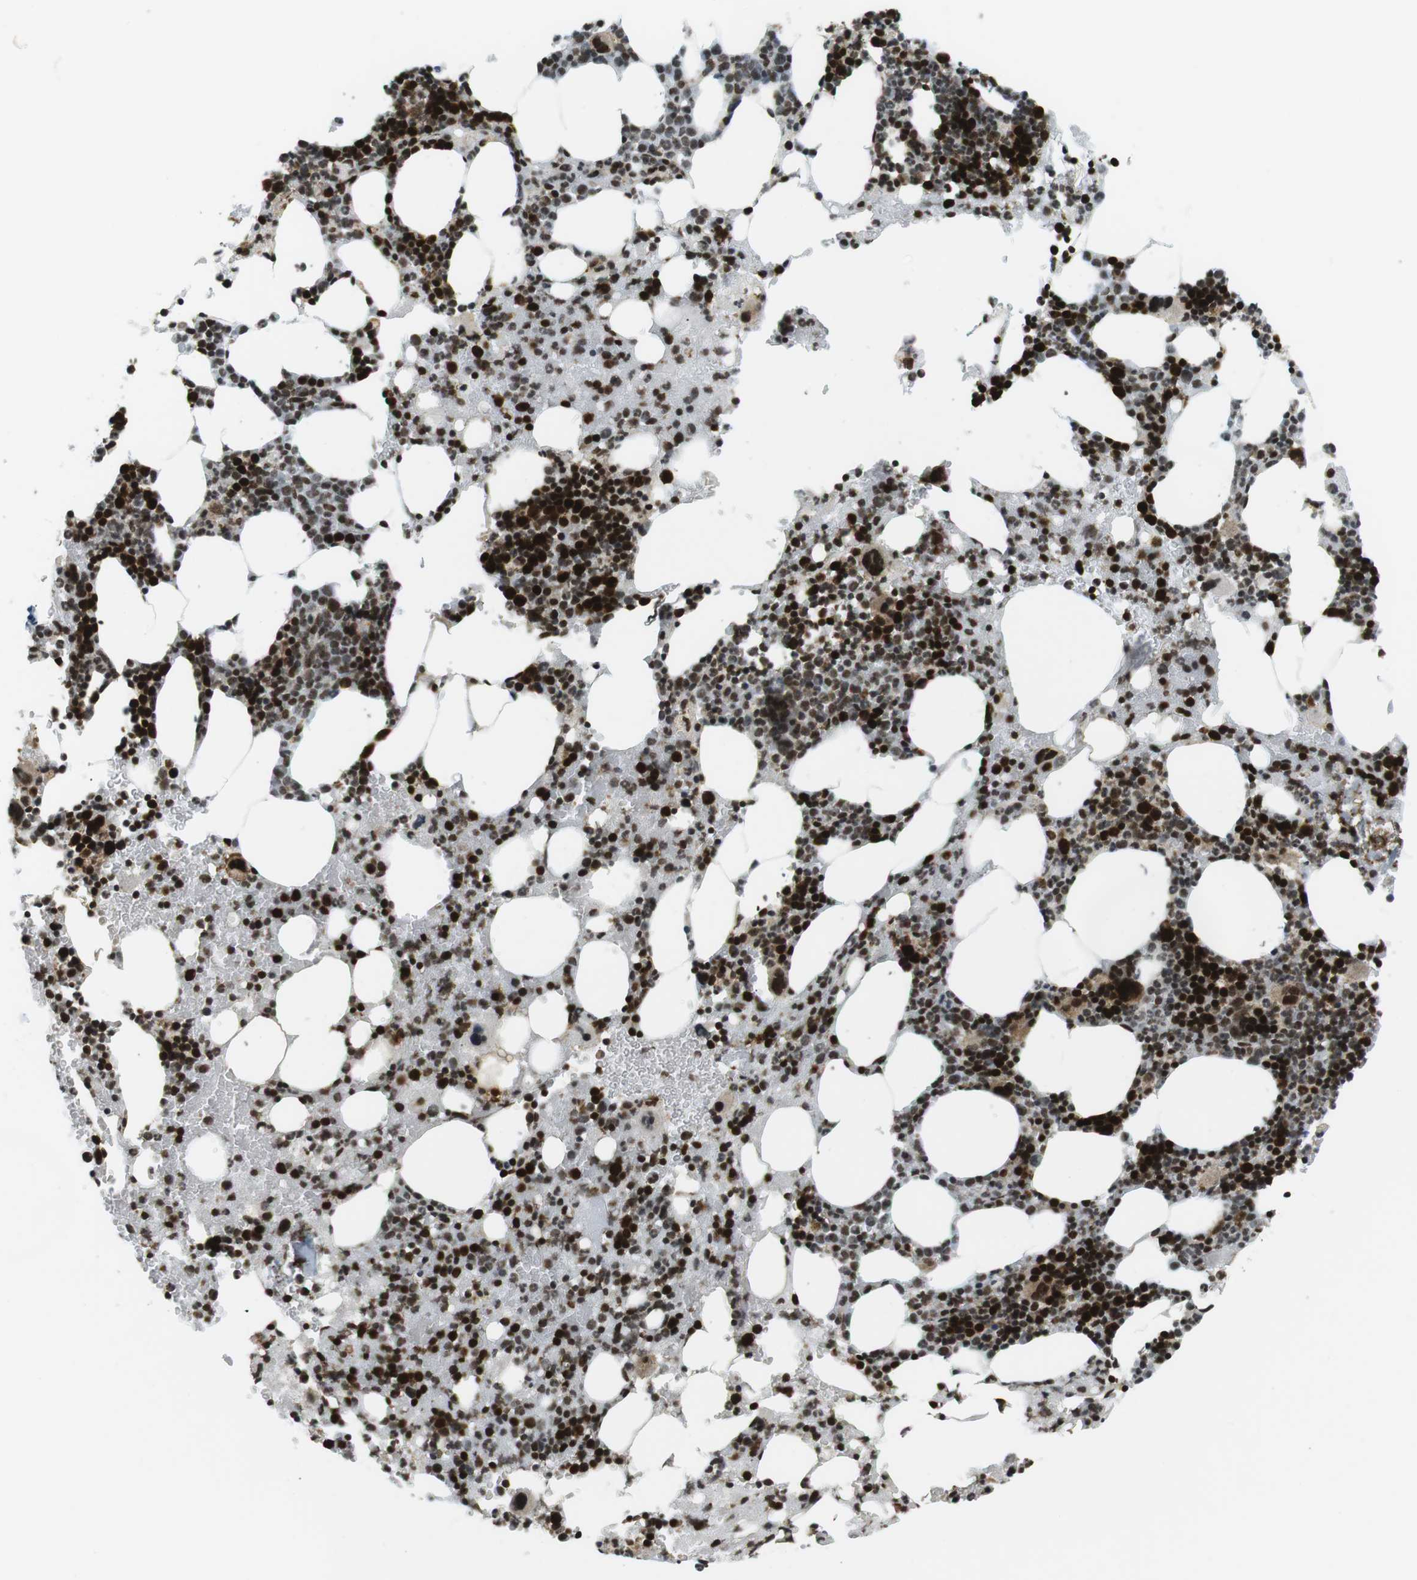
{"staining": {"intensity": "strong", "quantity": "25%-75%", "location": "nuclear"}, "tissue": "bone marrow", "cell_type": "Hematopoietic cells", "image_type": "normal", "snomed": [{"axis": "morphology", "description": "Normal tissue, NOS"}, {"axis": "morphology", "description": "Inflammation, NOS"}, {"axis": "topography", "description": "Bone marrow"}], "caption": "This photomicrograph reveals IHC staining of unremarkable bone marrow, with high strong nuclear staining in about 25%-75% of hematopoietic cells.", "gene": "CDC27", "patient": {"sex": "female", "age": 64}}